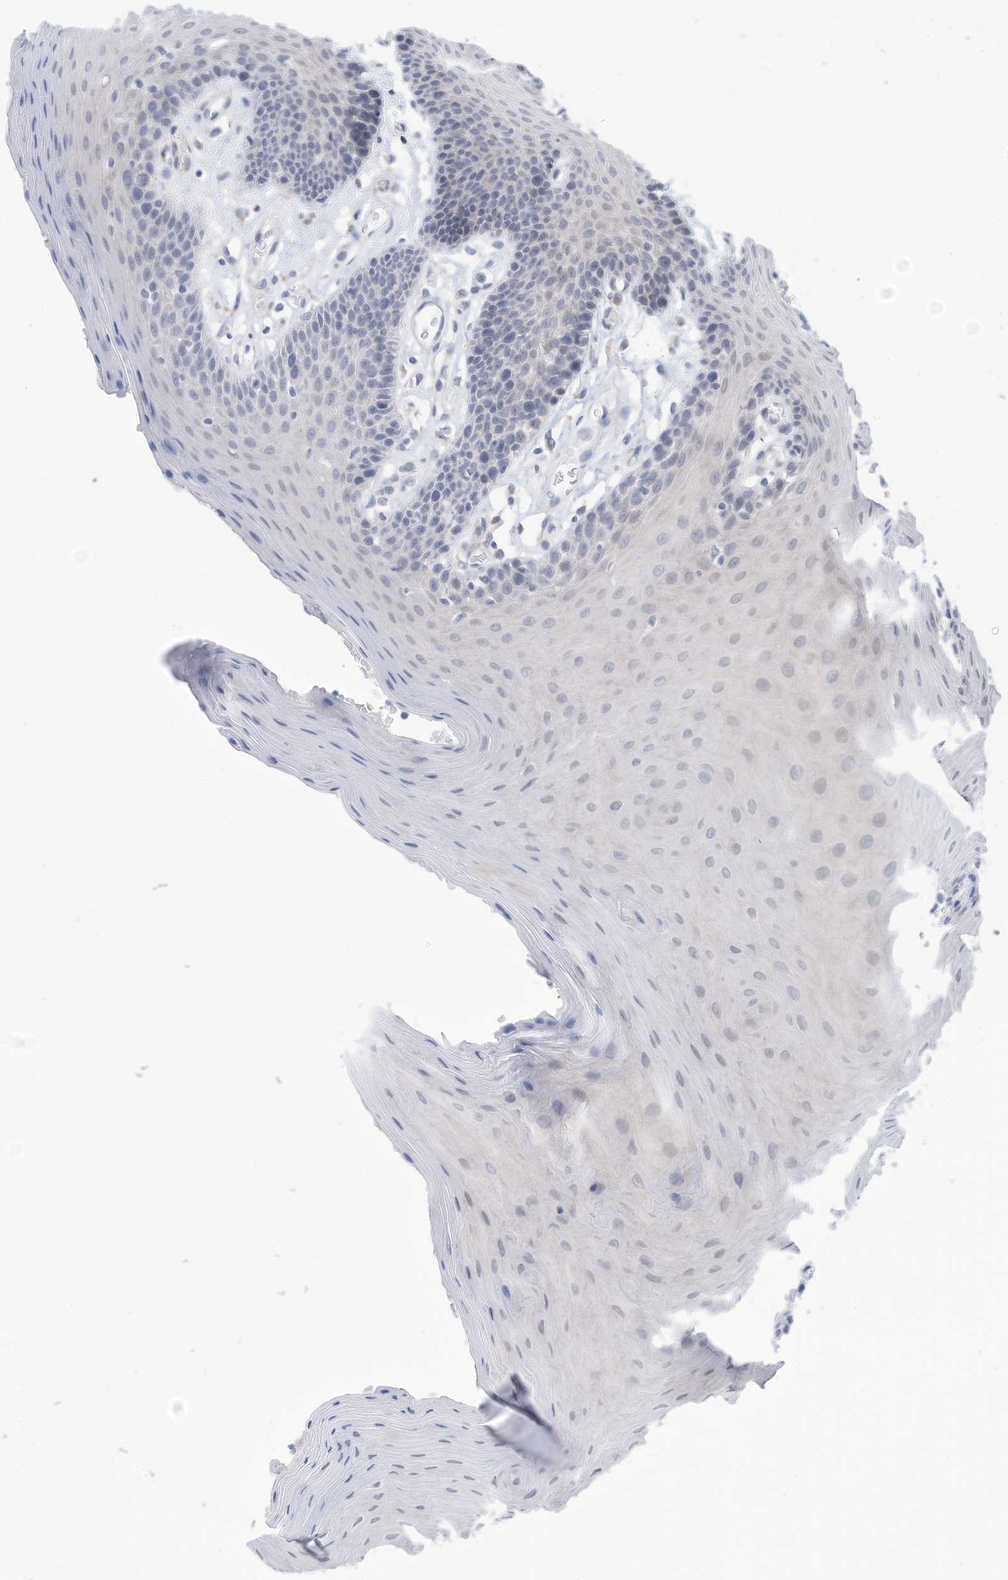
{"staining": {"intensity": "negative", "quantity": "none", "location": "none"}, "tissue": "oral mucosa", "cell_type": "Squamous epithelial cells", "image_type": "normal", "snomed": [{"axis": "morphology", "description": "Normal tissue, NOS"}, {"axis": "morphology", "description": "Squamous cell carcinoma, NOS"}, {"axis": "topography", "description": "Skeletal muscle"}, {"axis": "topography", "description": "Oral tissue"}, {"axis": "topography", "description": "Salivary gland"}, {"axis": "topography", "description": "Head-Neck"}], "caption": "Human oral mucosa stained for a protein using immunohistochemistry shows no positivity in squamous epithelial cells.", "gene": "ZNF292", "patient": {"sex": "male", "age": 54}}